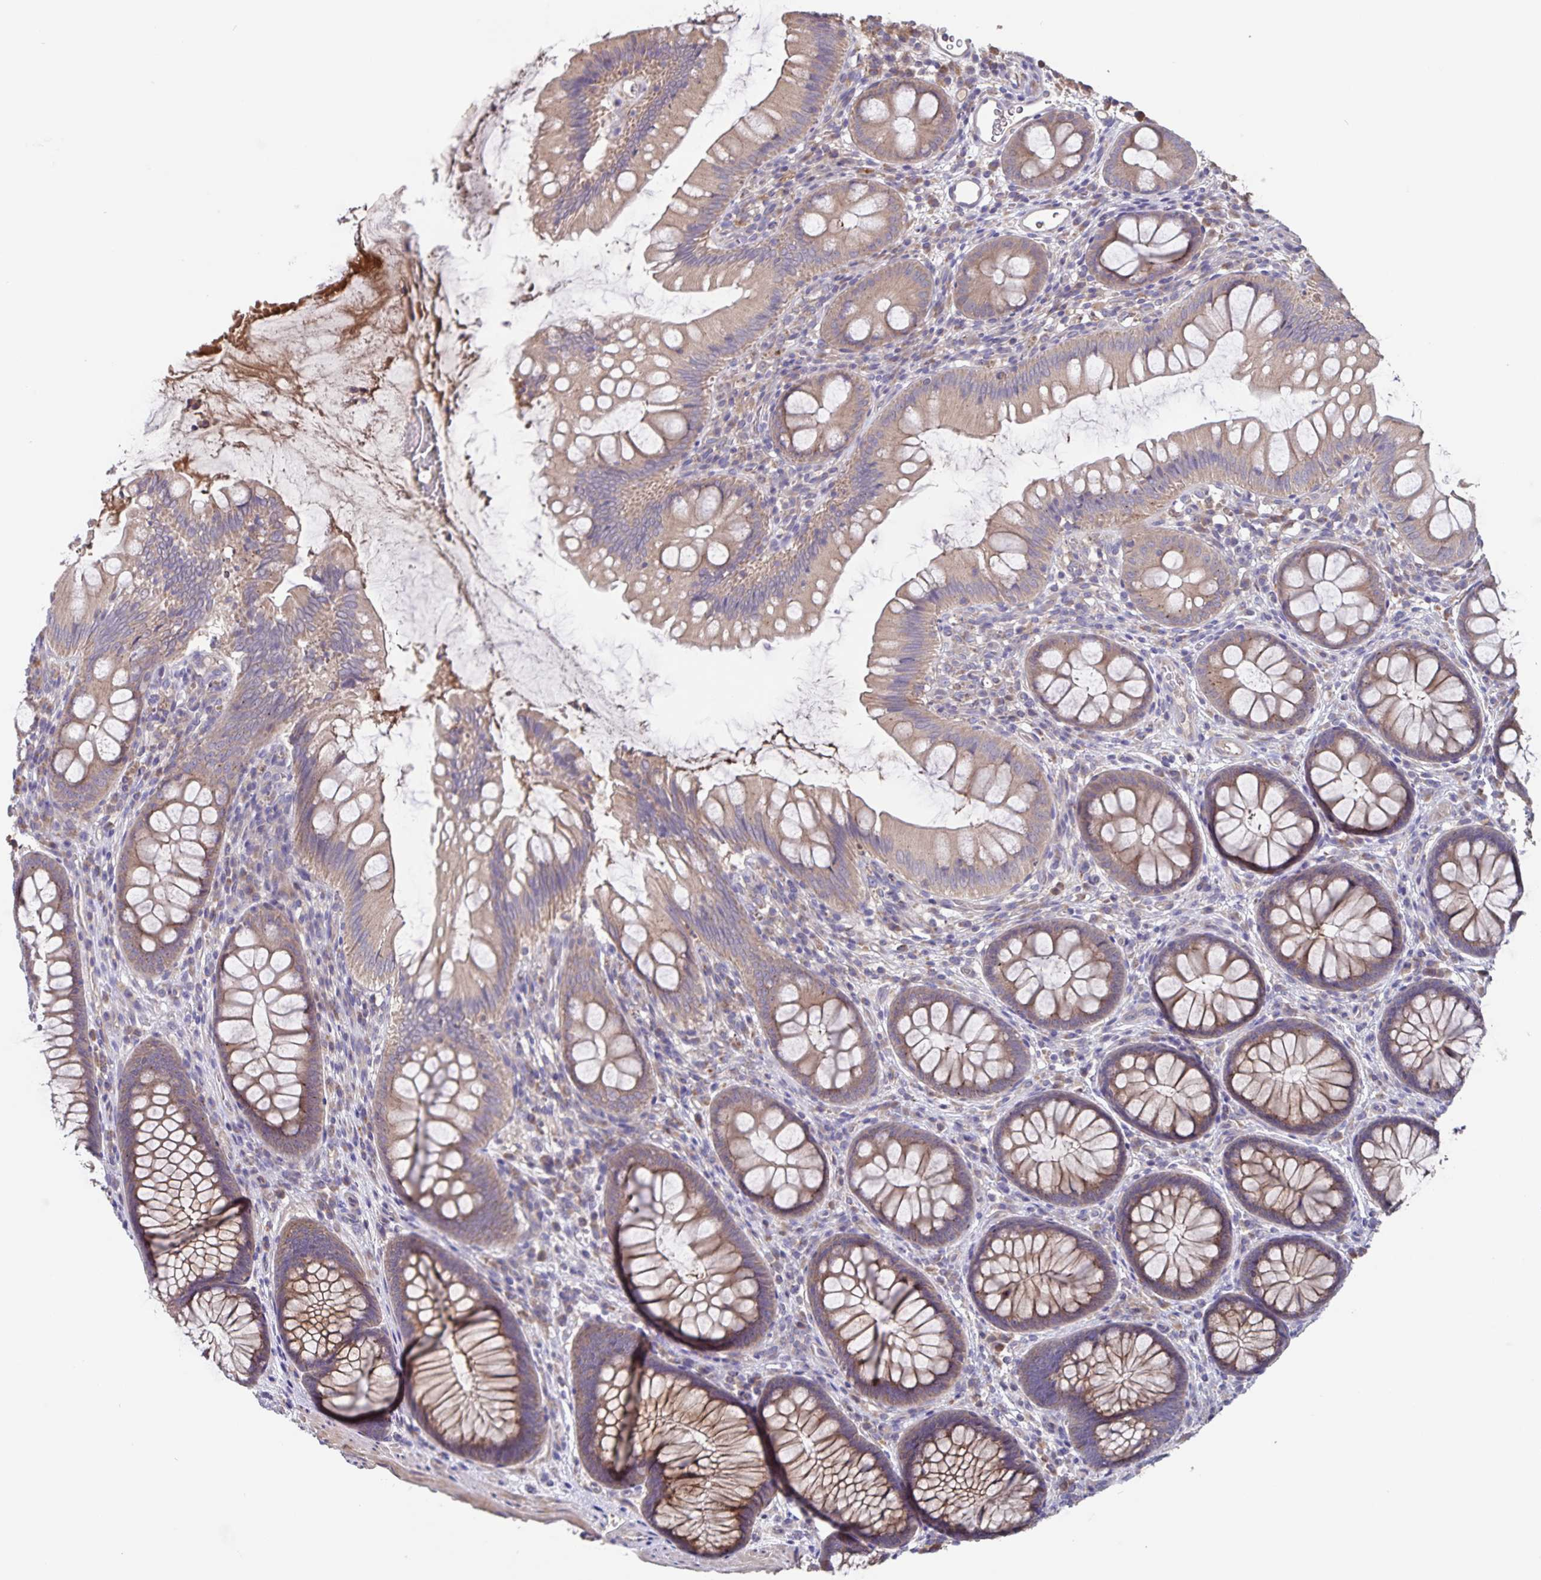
{"staining": {"intensity": "weak", "quantity": "25%-75%", "location": "cytoplasmic/membranous"}, "tissue": "colon", "cell_type": "Endothelial cells", "image_type": "normal", "snomed": [{"axis": "morphology", "description": "Normal tissue, NOS"}, {"axis": "morphology", "description": "Adenoma, NOS"}, {"axis": "topography", "description": "Soft tissue"}, {"axis": "topography", "description": "Colon"}], "caption": "Immunohistochemistry (IHC) image of unremarkable colon: human colon stained using immunohistochemistry exhibits low levels of weak protein expression localized specifically in the cytoplasmic/membranous of endothelial cells, appearing as a cytoplasmic/membranous brown color.", "gene": "FBXL16", "patient": {"sex": "male", "age": 47}}